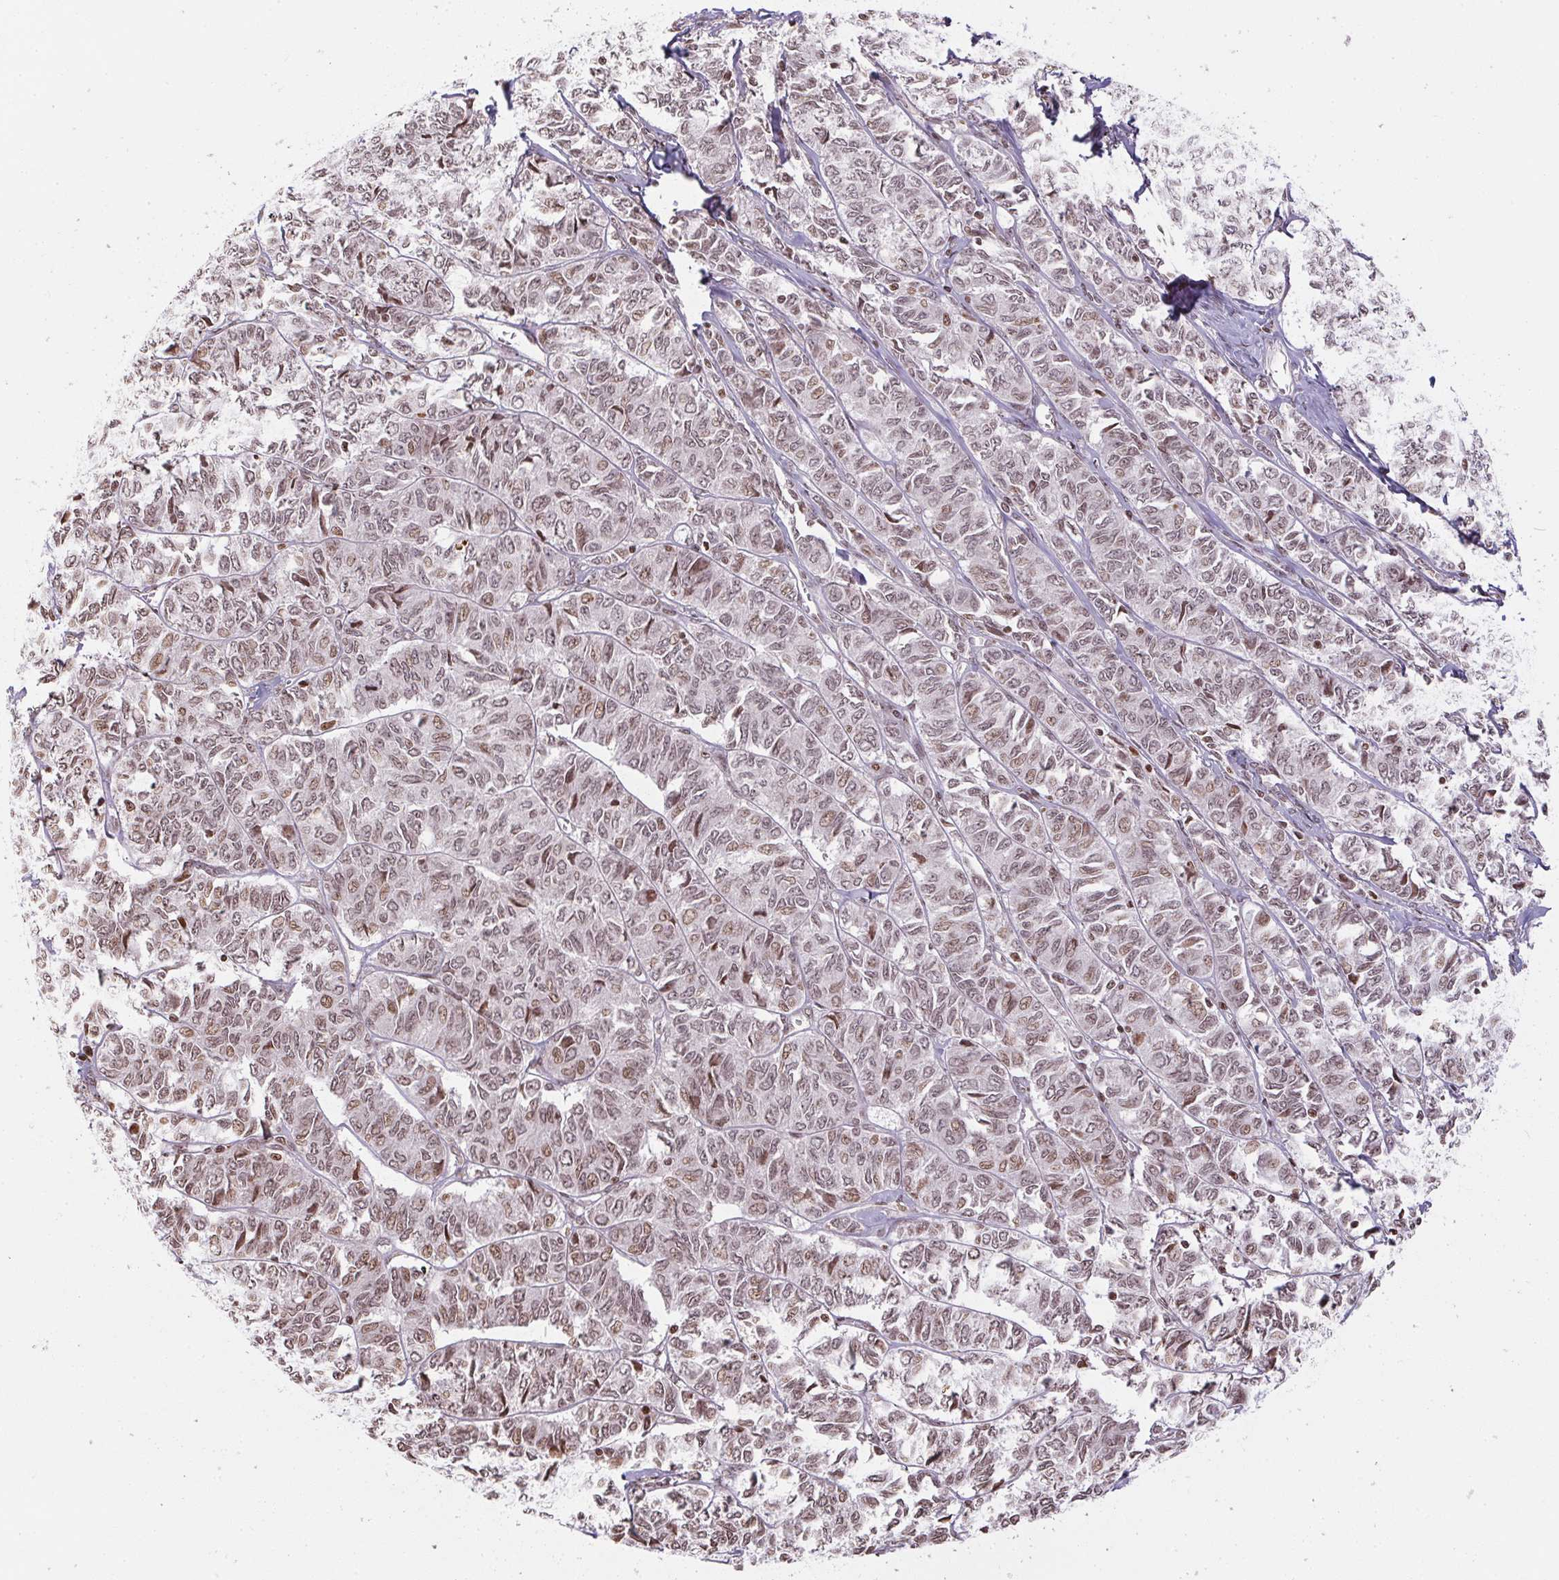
{"staining": {"intensity": "weak", "quantity": ">75%", "location": "nuclear"}, "tissue": "ovarian cancer", "cell_type": "Tumor cells", "image_type": "cancer", "snomed": [{"axis": "morphology", "description": "Carcinoma, endometroid"}, {"axis": "topography", "description": "Ovary"}], "caption": "Brown immunohistochemical staining in human ovarian endometroid carcinoma shows weak nuclear positivity in approximately >75% of tumor cells.", "gene": "RNF181", "patient": {"sex": "female", "age": 80}}